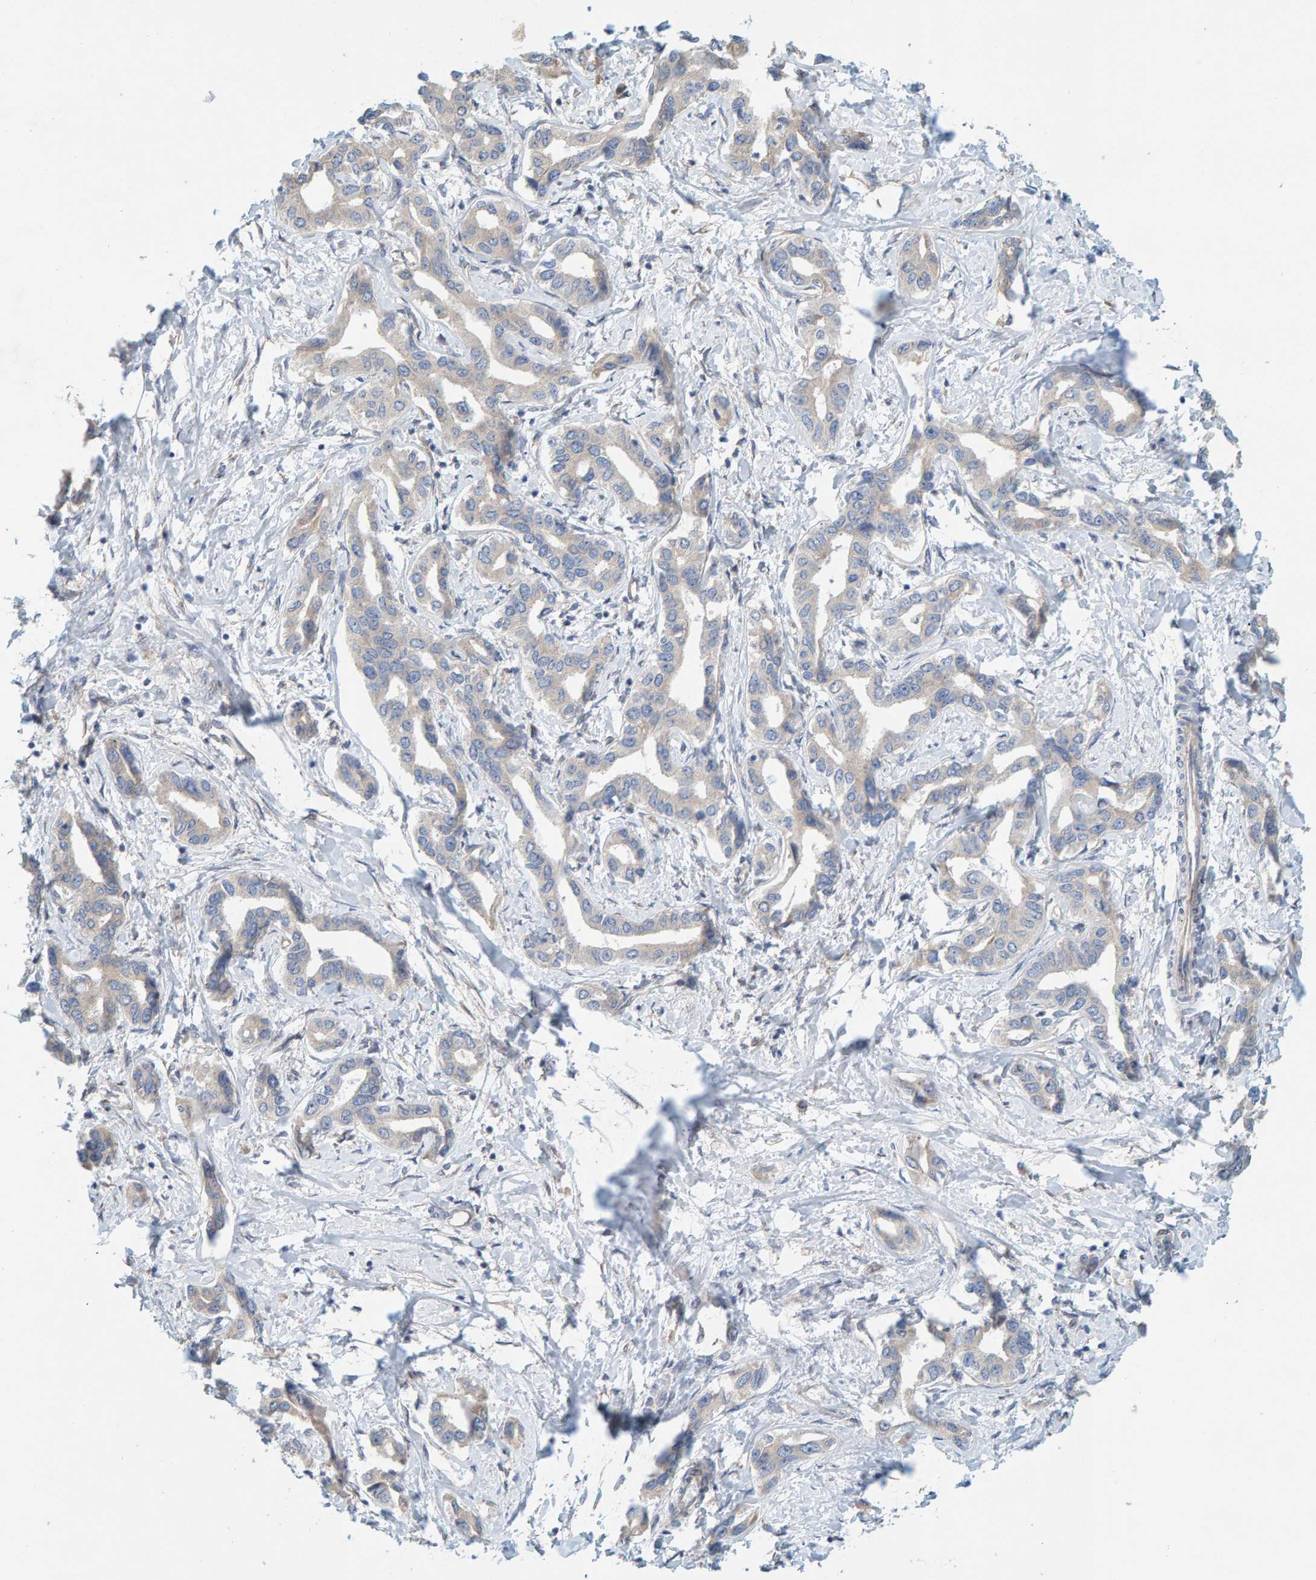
{"staining": {"intensity": "negative", "quantity": "none", "location": "none"}, "tissue": "liver cancer", "cell_type": "Tumor cells", "image_type": "cancer", "snomed": [{"axis": "morphology", "description": "Cholangiocarcinoma"}, {"axis": "topography", "description": "Liver"}], "caption": "Immunohistochemical staining of human liver cancer displays no significant staining in tumor cells.", "gene": "PRKD2", "patient": {"sex": "male", "age": 59}}